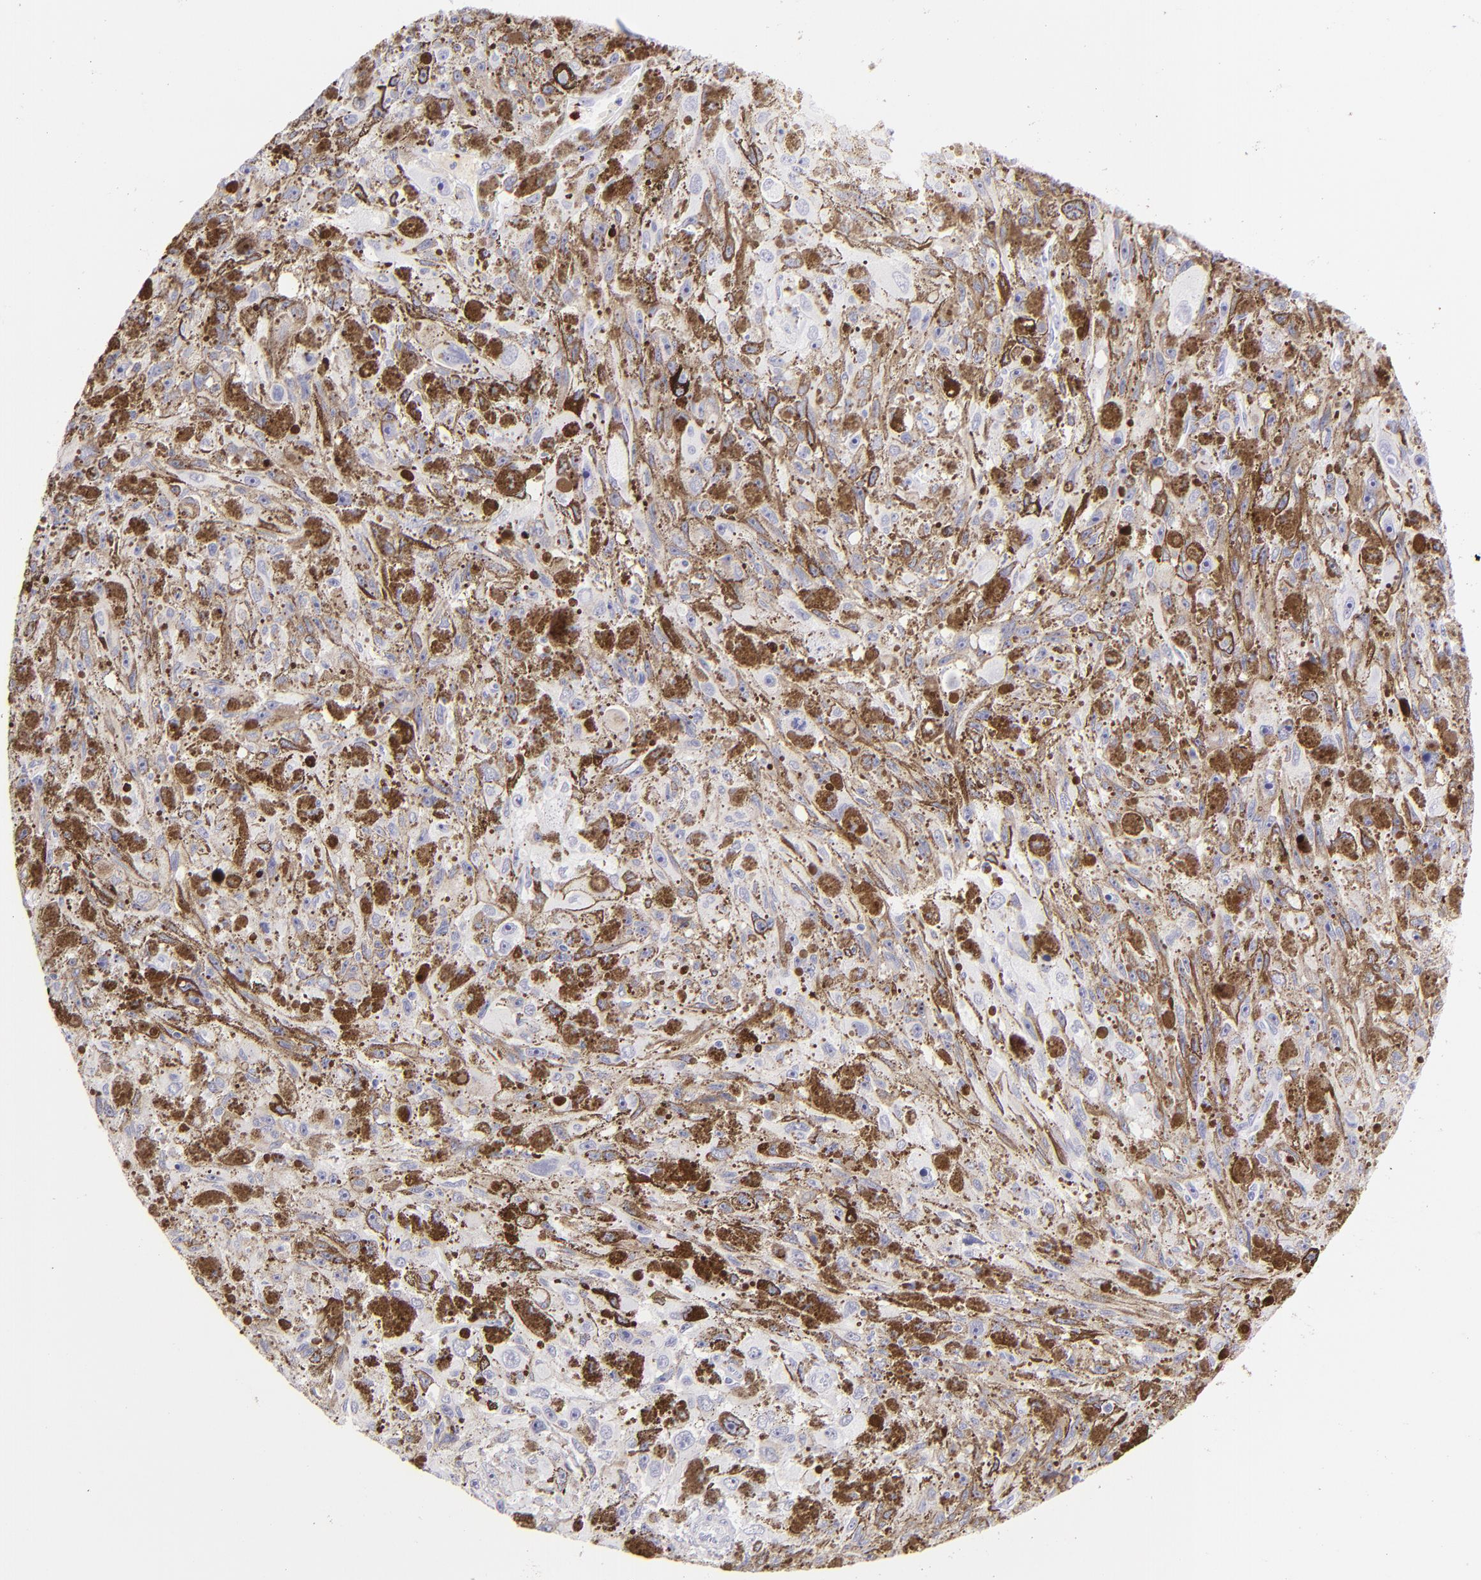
{"staining": {"intensity": "negative", "quantity": "none", "location": "none"}, "tissue": "melanoma", "cell_type": "Tumor cells", "image_type": "cancer", "snomed": [{"axis": "morphology", "description": "Malignant melanoma, NOS"}, {"axis": "topography", "description": "Skin"}], "caption": "Melanoma was stained to show a protein in brown. There is no significant positivity in tumor cells. (DAB (3,3'-diaminobenzidine) immunohistochemistry (IHC) with hematoxylin counter stain).", "gene": "GP1BA", "patient": {"sex": "female", "age": 104}}